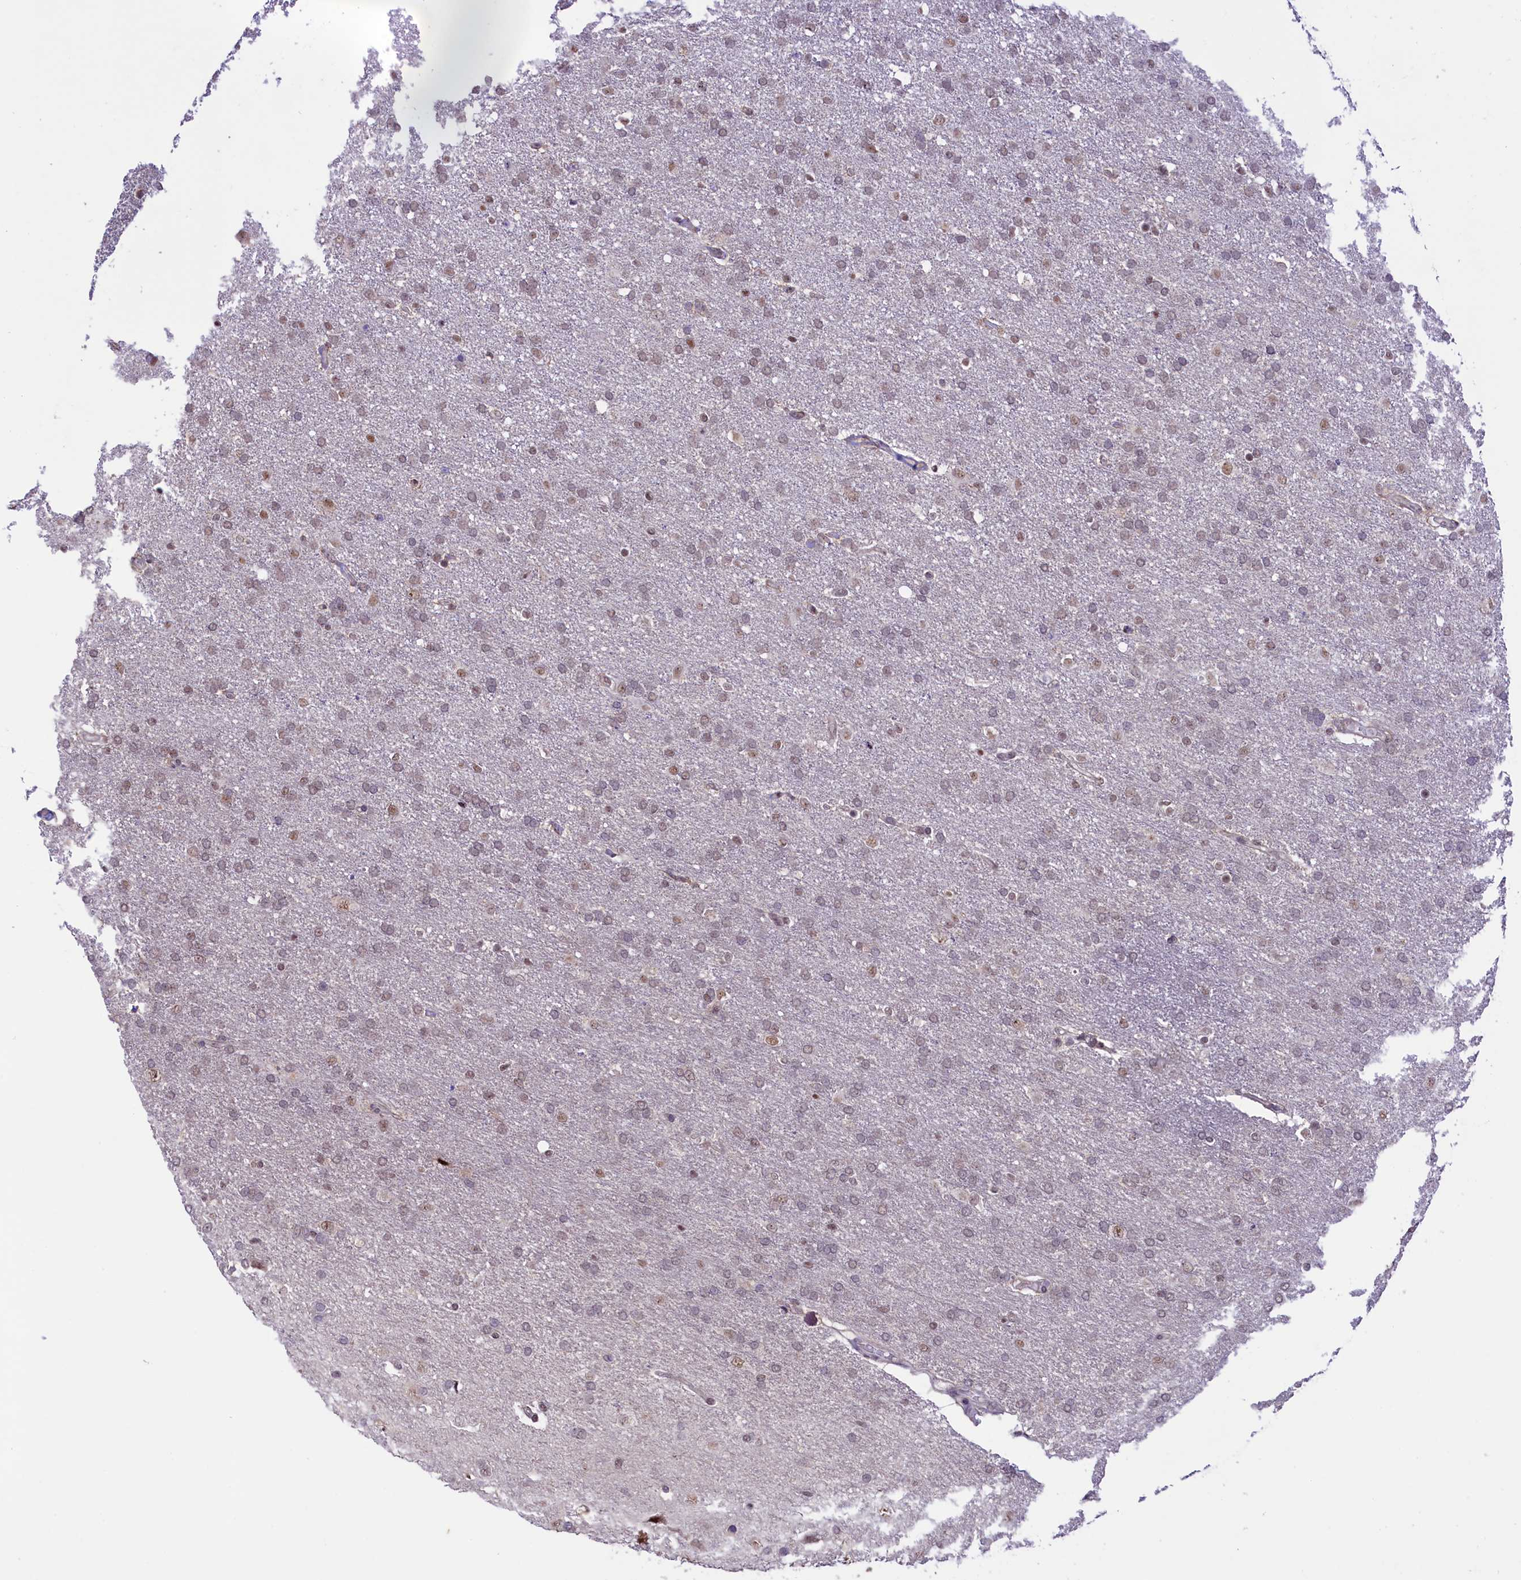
{"staining": {"intensity": "weak", "quantity": ">75%", "location": "nuclear"}, "tissue": "glioma", "cell_type": "Tumor cells", "image_type": "cancer", "snomed": [{"axis": "morphology", "description": "Glioma, malignant, High grade"}, {"axis": "topography", "description": "Brain"}], "caption": "Immunohistochemistry (IHC) (DAB (3,3'-diaminobenzidine)) staining of human malignant glioma (high-grade) reveals weak nuclear protein expression in approximately >75% of tumor cells.", "gene": "ANKS3", "patient": {"sex": "male", "age": 72}}